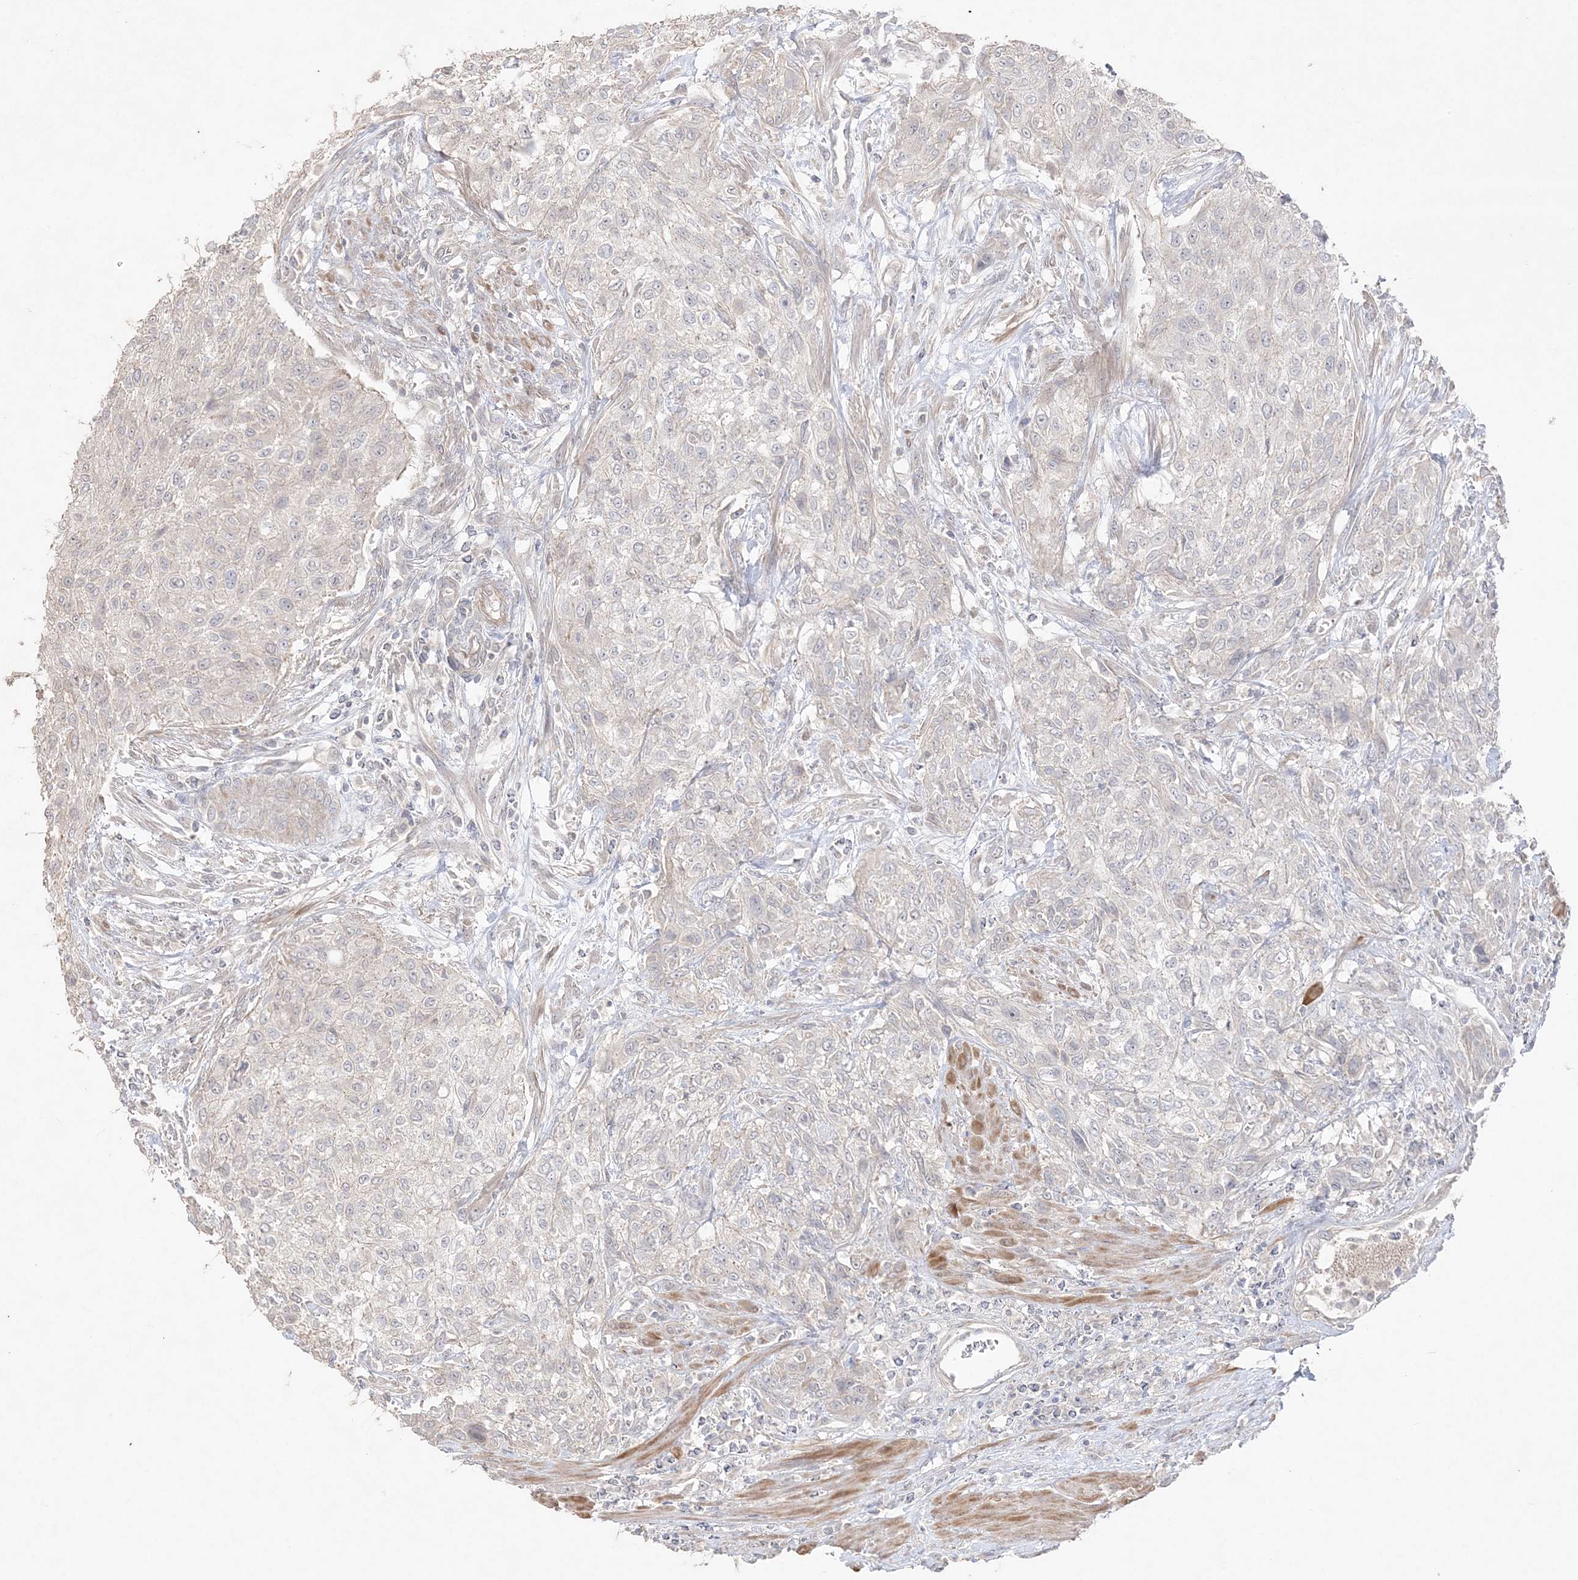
{"staining": {"intensity": "negative", "quantity": "none", "location": "none"}, "tissue": "urothelial cancer", "cell_type": "Tumor cells", "image_type": "cancer", "snomed": [{"axis": "morphology", "description": "Urothelial carcinoma, High grade"}, {"axis": "topography", "description": "Urinary bladder"}], "caption": "Immunohistochemical staining of human urothelial carcinoma (high-grade) displays no significant expression in tumor cells.", "gene": "SH3BP4", "patient": {"sex": "male", "age": 35}}